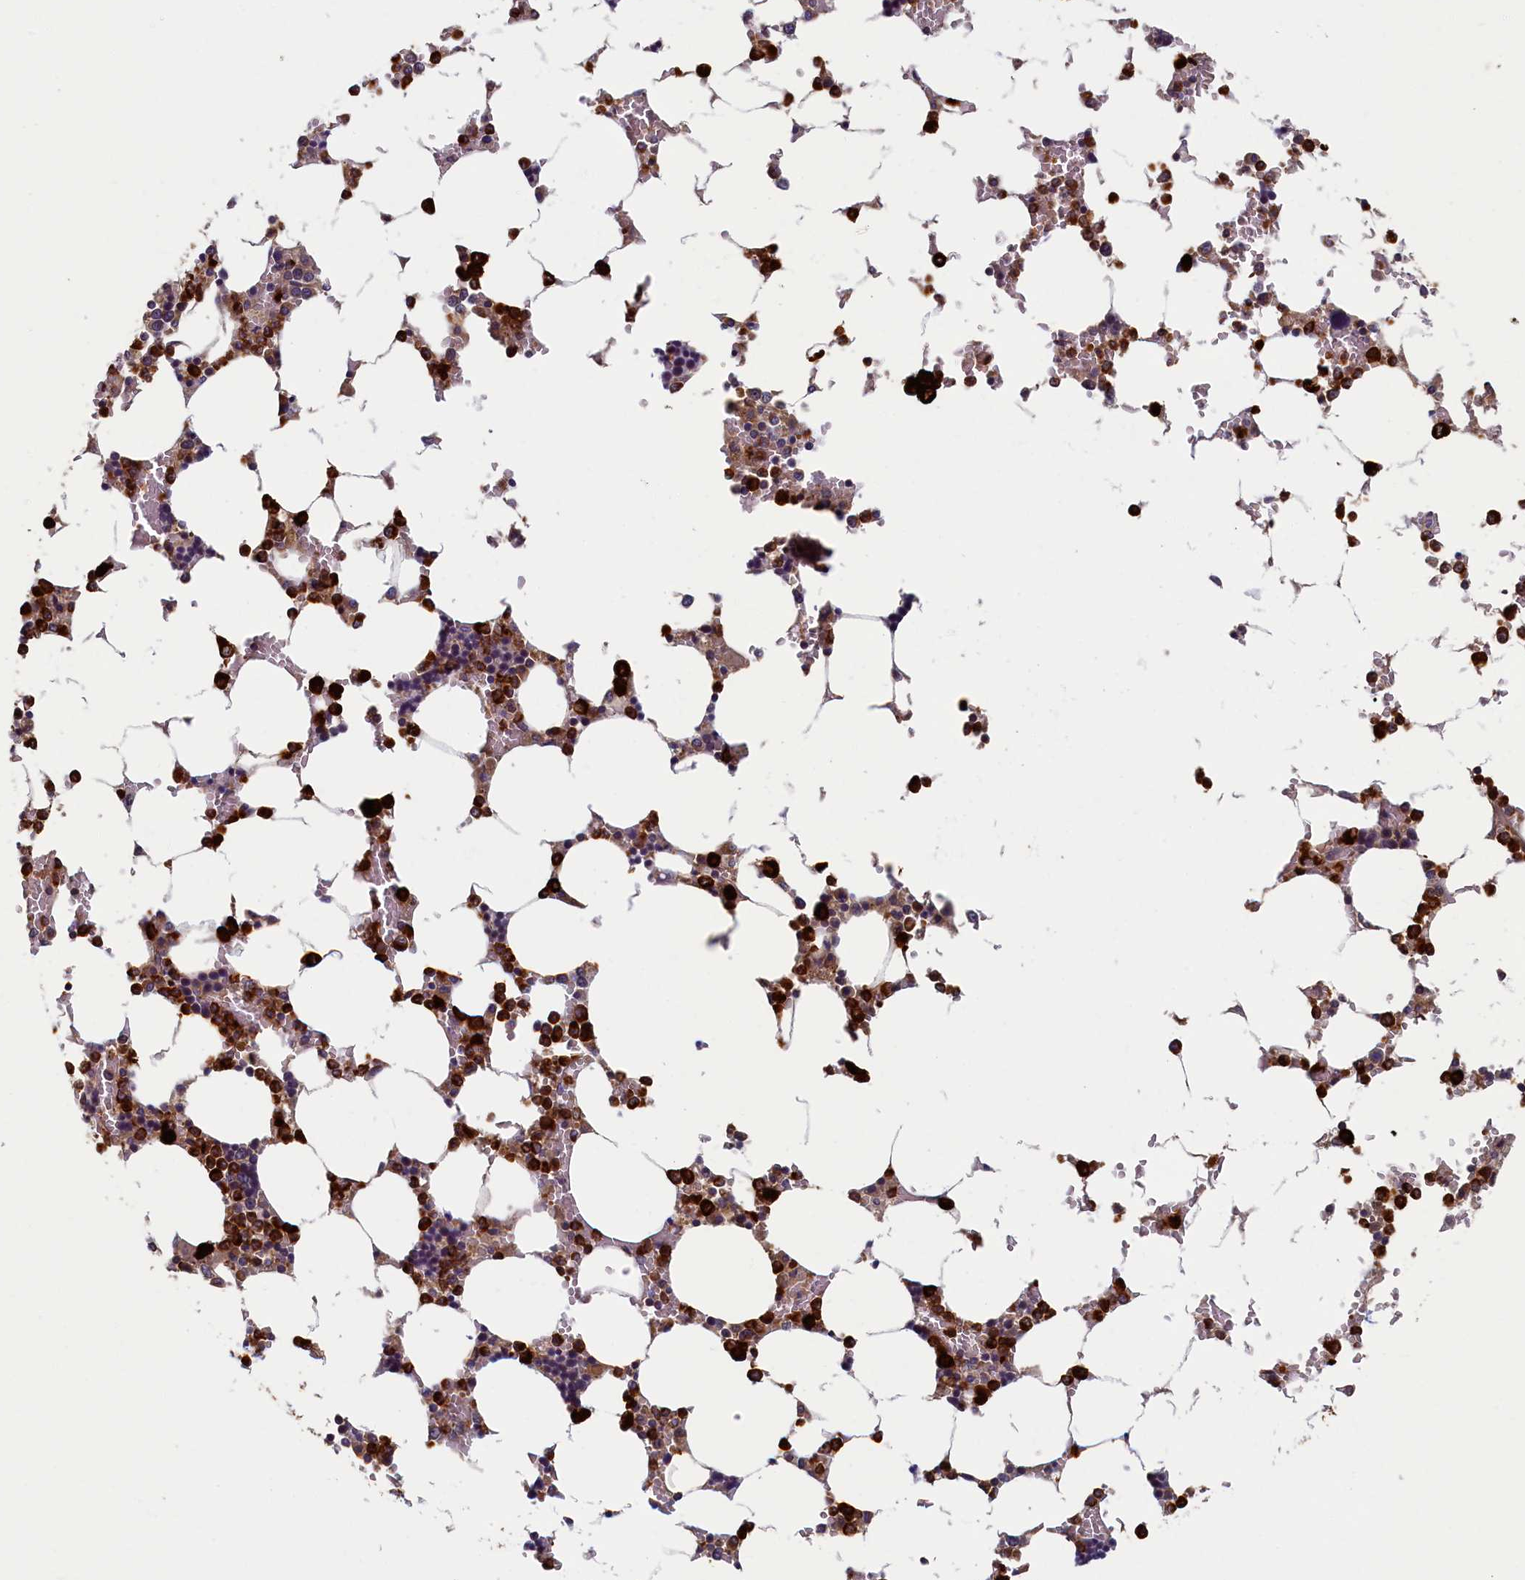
{"staining": {"intensity": "strong", "quantity": ">75%", "location": "cytoplasmic/membranous"}, "tissue": "bone marrow", "cell_type": "Hematopoietic cells", "image_type": "normal", "snomed": [{"axis": "morphology", "description": "Normal tissue, NOS"}, {"axis": "topography", "description": "Bone marrow"}], "caption": "Immunohistochemical staining of benign bone marrow displays high levels of strong cytoplasmic/membranous expression in approximately >75% of hematopoietic cells. Nuclei are stained in blue.", "gene": "TNK2", "patient": {"sex": "male", "age": 64}}